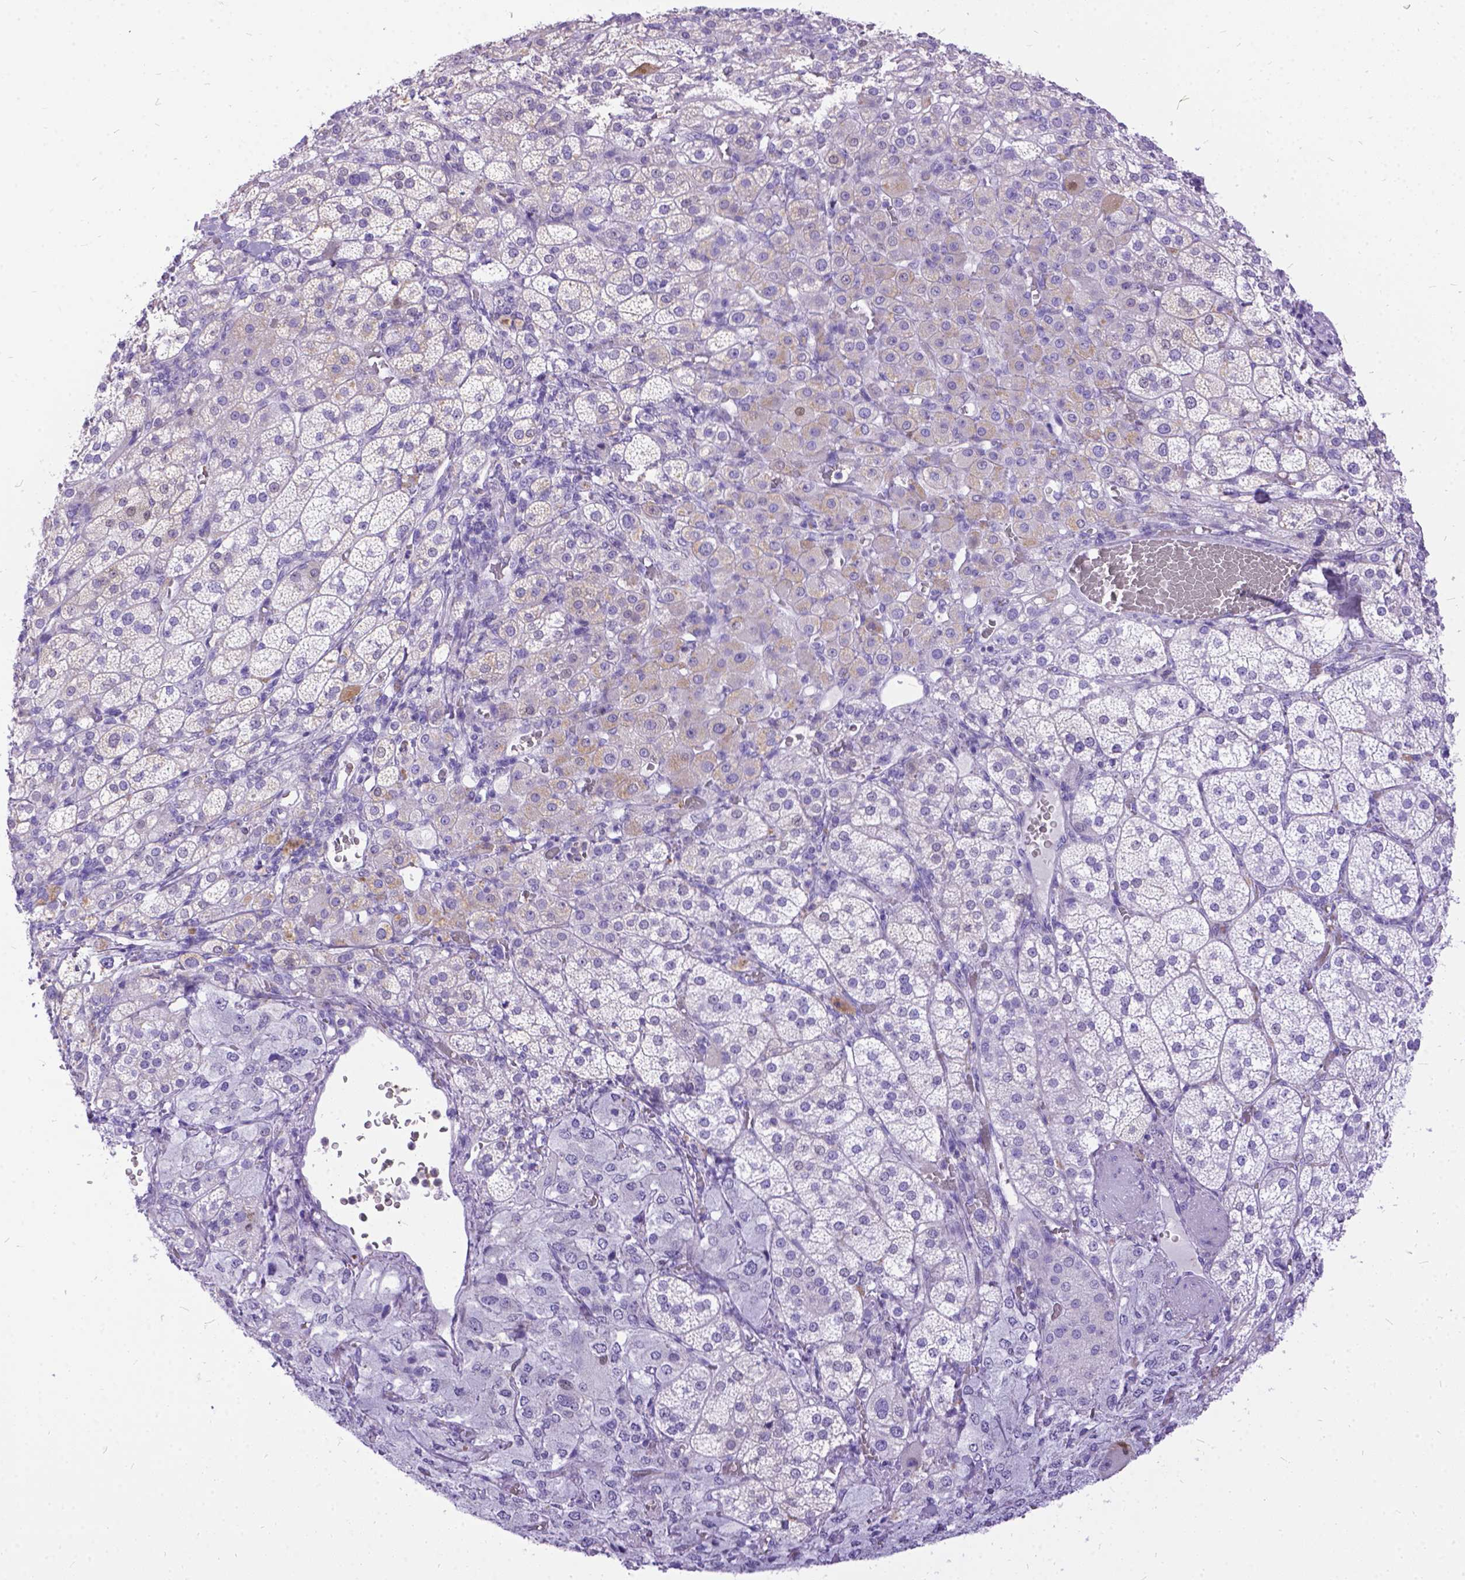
{"staining": {"intensity": "weak", "quantity": "<25%", "location": "cytoplasmic/membranous"}, "tissue": "adrenal gland", "cell_type": "Glandular cells", "image_type": "normal", "snomed": [{"axis": "morphology", "description": "Normal tissue, NOS"}, {"axis": "topography", "description": "Adrenal gland"}], "caption": "Glandular cells show no significant expression in benign adrenal gland. (DAB (3,3'-diaminobenzidine) IHC visualized using brightfield microscopy, high magnification).", "gene": "TMEM169", "patient": {"sex": "female", "age": 60}}